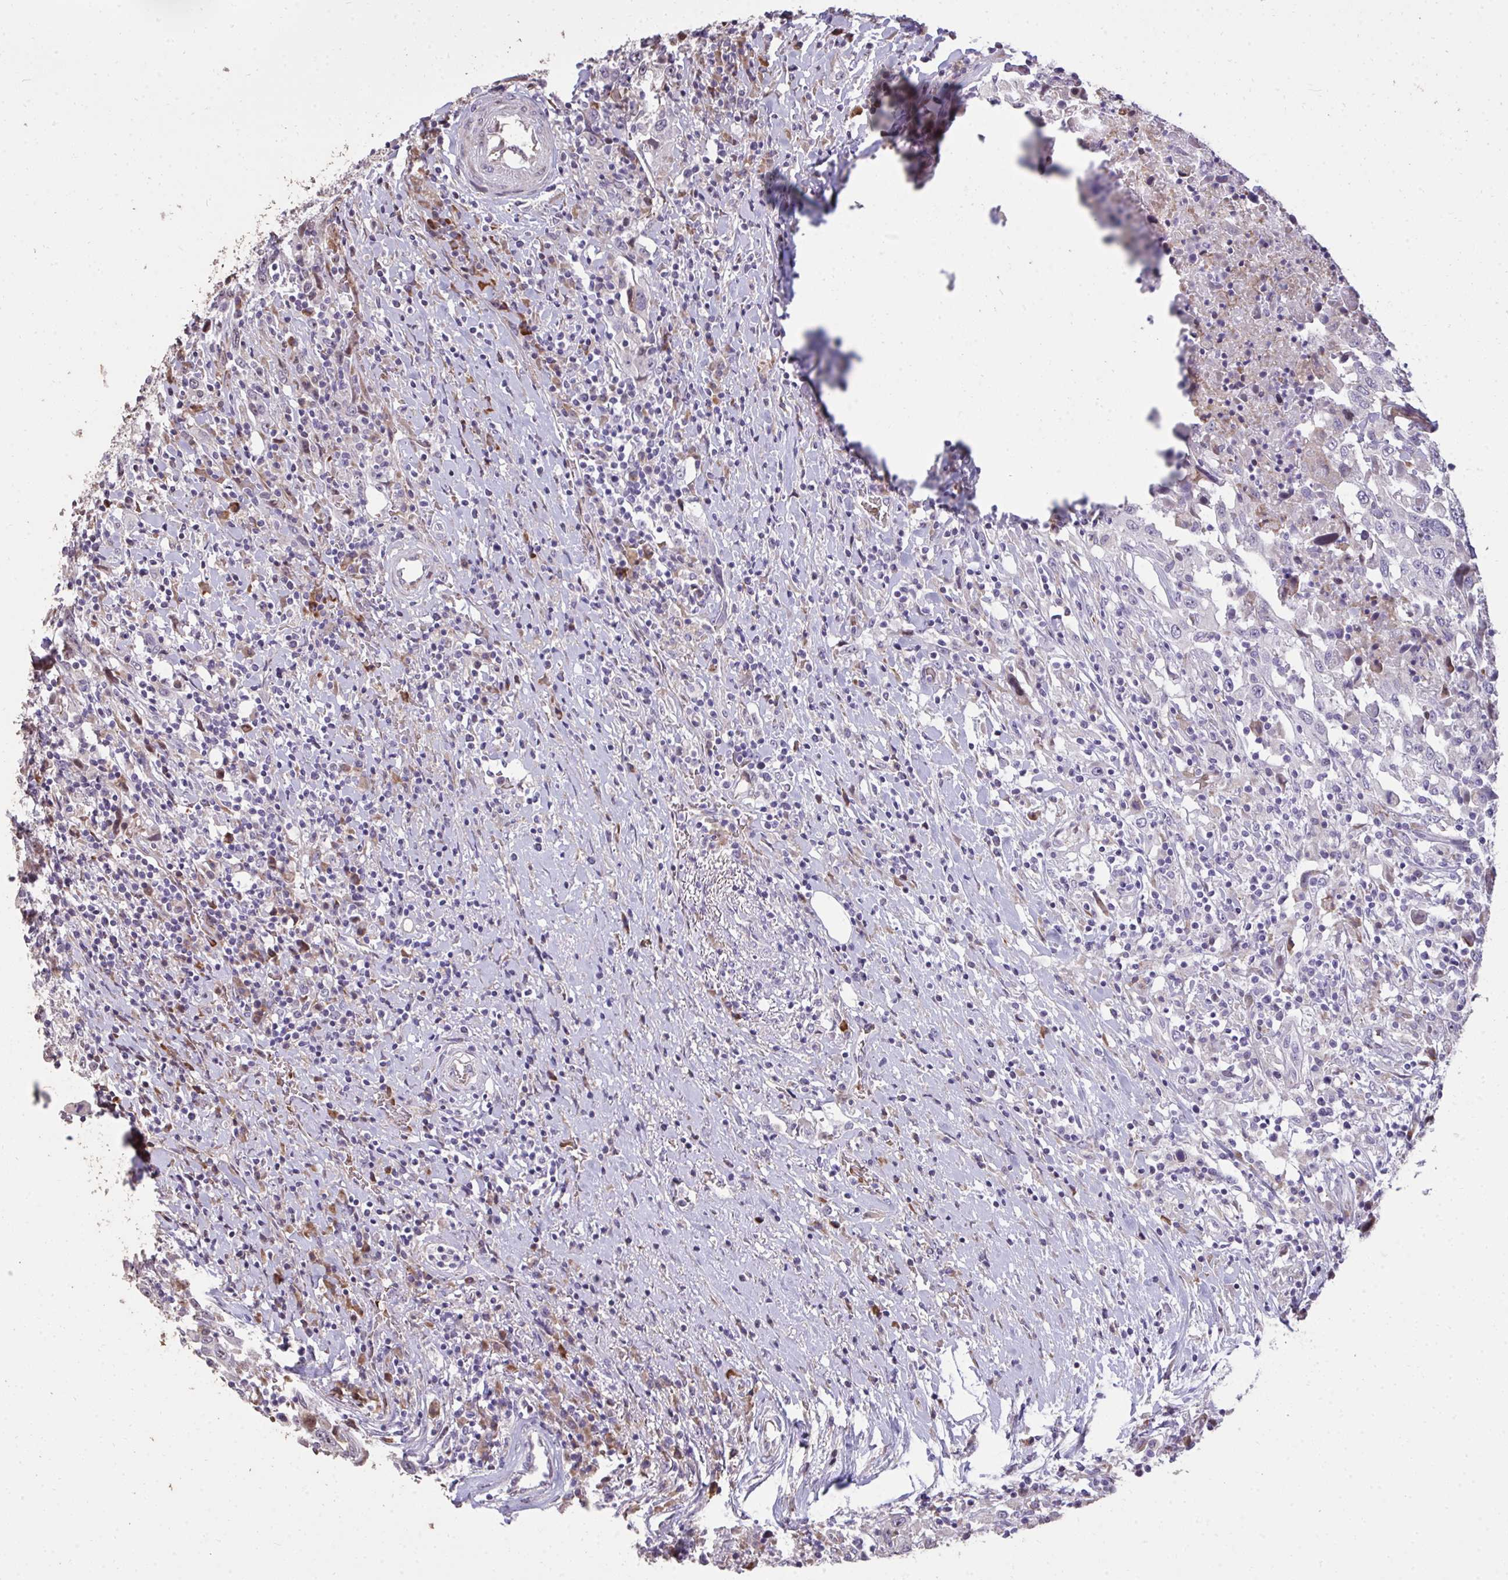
{"staining": {"intensity": "negative", "quantity": "none", "location": "none"}, "tissue": "urothelial cancer", "cell_type": "Tumor cells", "image_type": "cancer", "snomed": [{"axis": "morphology", "description": "Urothelial carcinoma, High grade"}, {"axis": "topography", "description": "Urinary bladder"}], "caption": "Tumor cells show no significant protein staining in high-grade urothelial carcinoma.", "gene": "FIBCD1", "patient": {"sex": "male", "age": 61}}